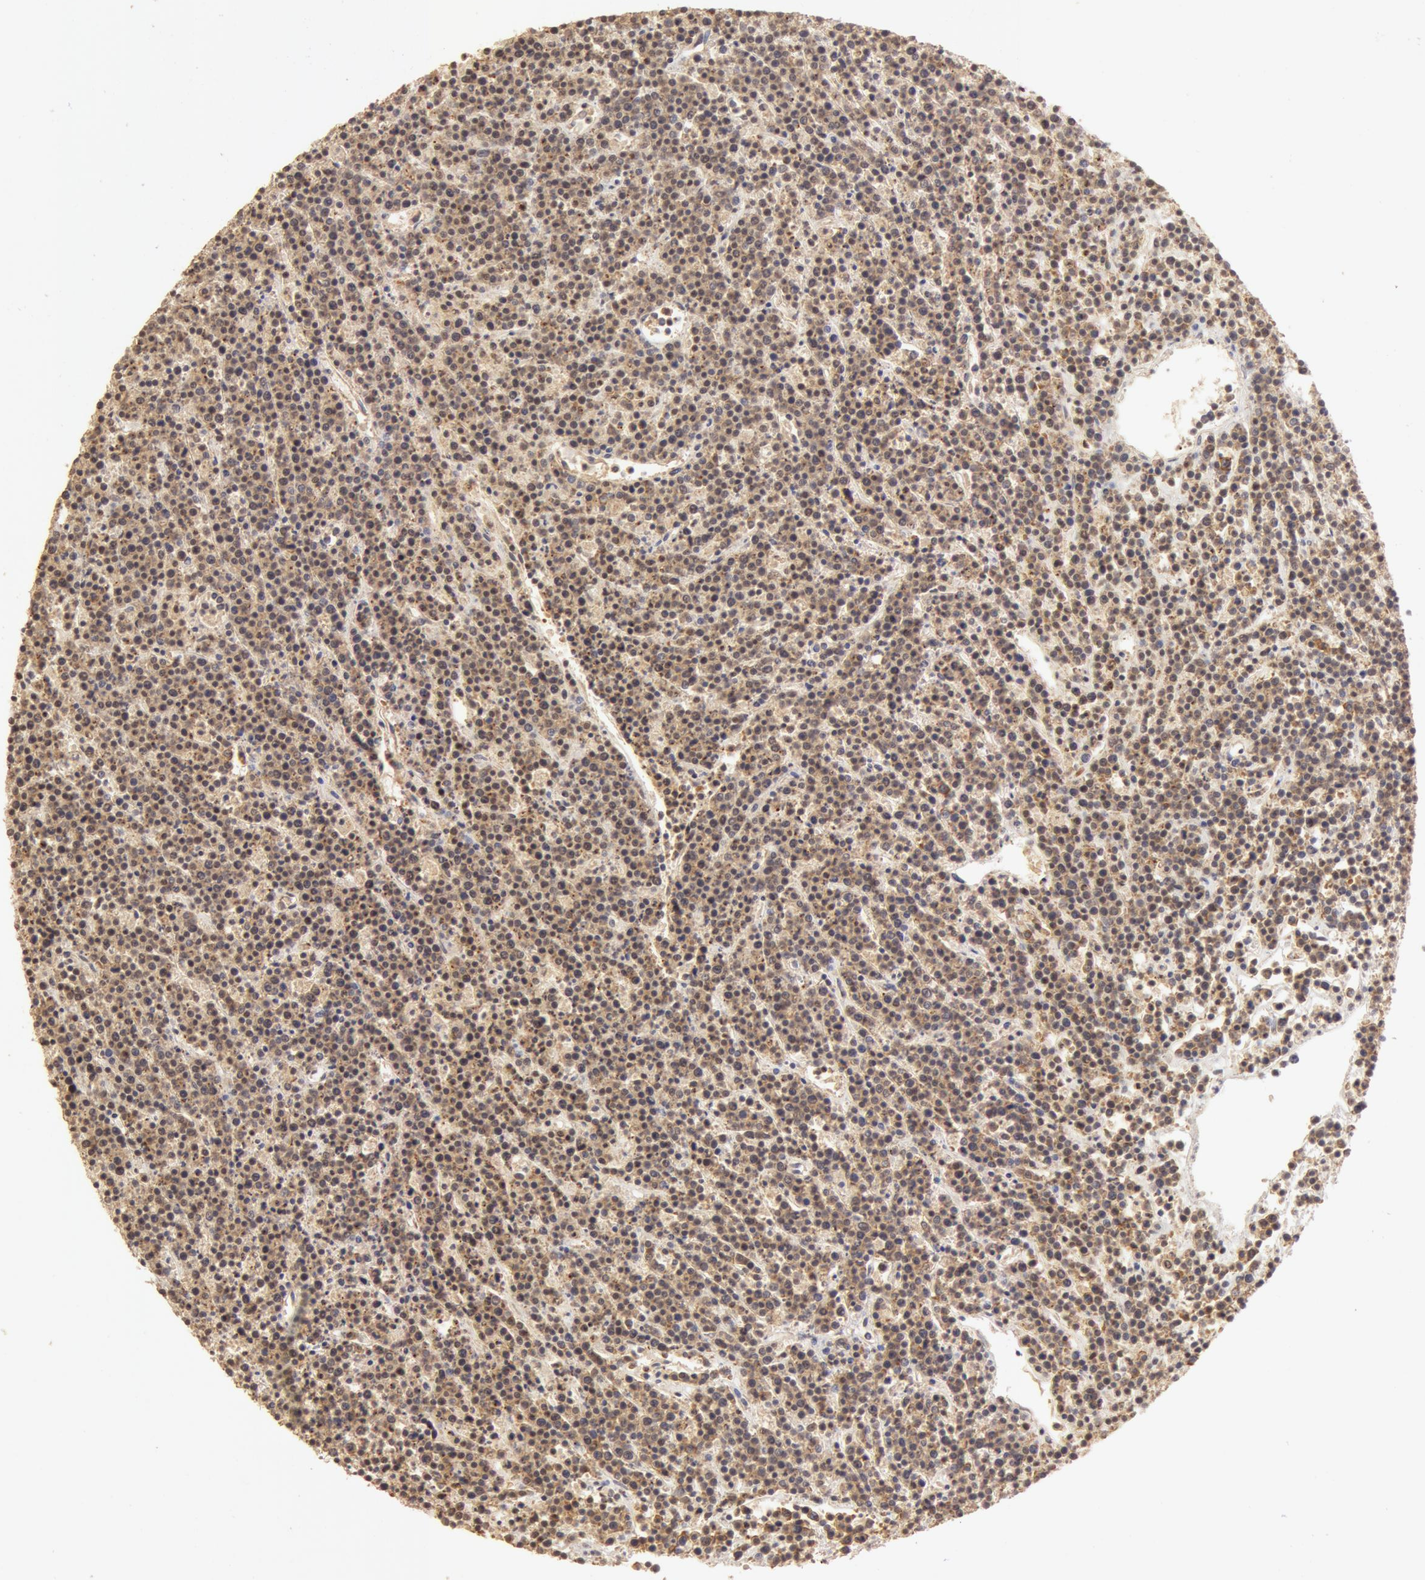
{"staining": {"intensity": "moderate", "quantity": ">75%", "location": "cytoplasmic/membranous,nuclear"}, "tissue": "lymphoma", "cell_type": "Tumor cells", "image_type": "cancer", "snomed": [{"axis": "morphology", "description": "Malignant lymphoma, non-Hodgkin's type, High grade"}, {"axis": "topography", "description": "Ovary"}], "caption": "This is a photomicrograph of immunohistochemistry staining of lymphoma, which shows moderate expression in the cytoplasmic/membranous and nuclear of tumor cells.", "gene": "SNRNP70", "patient": {"sex": "female", "age": 56}}